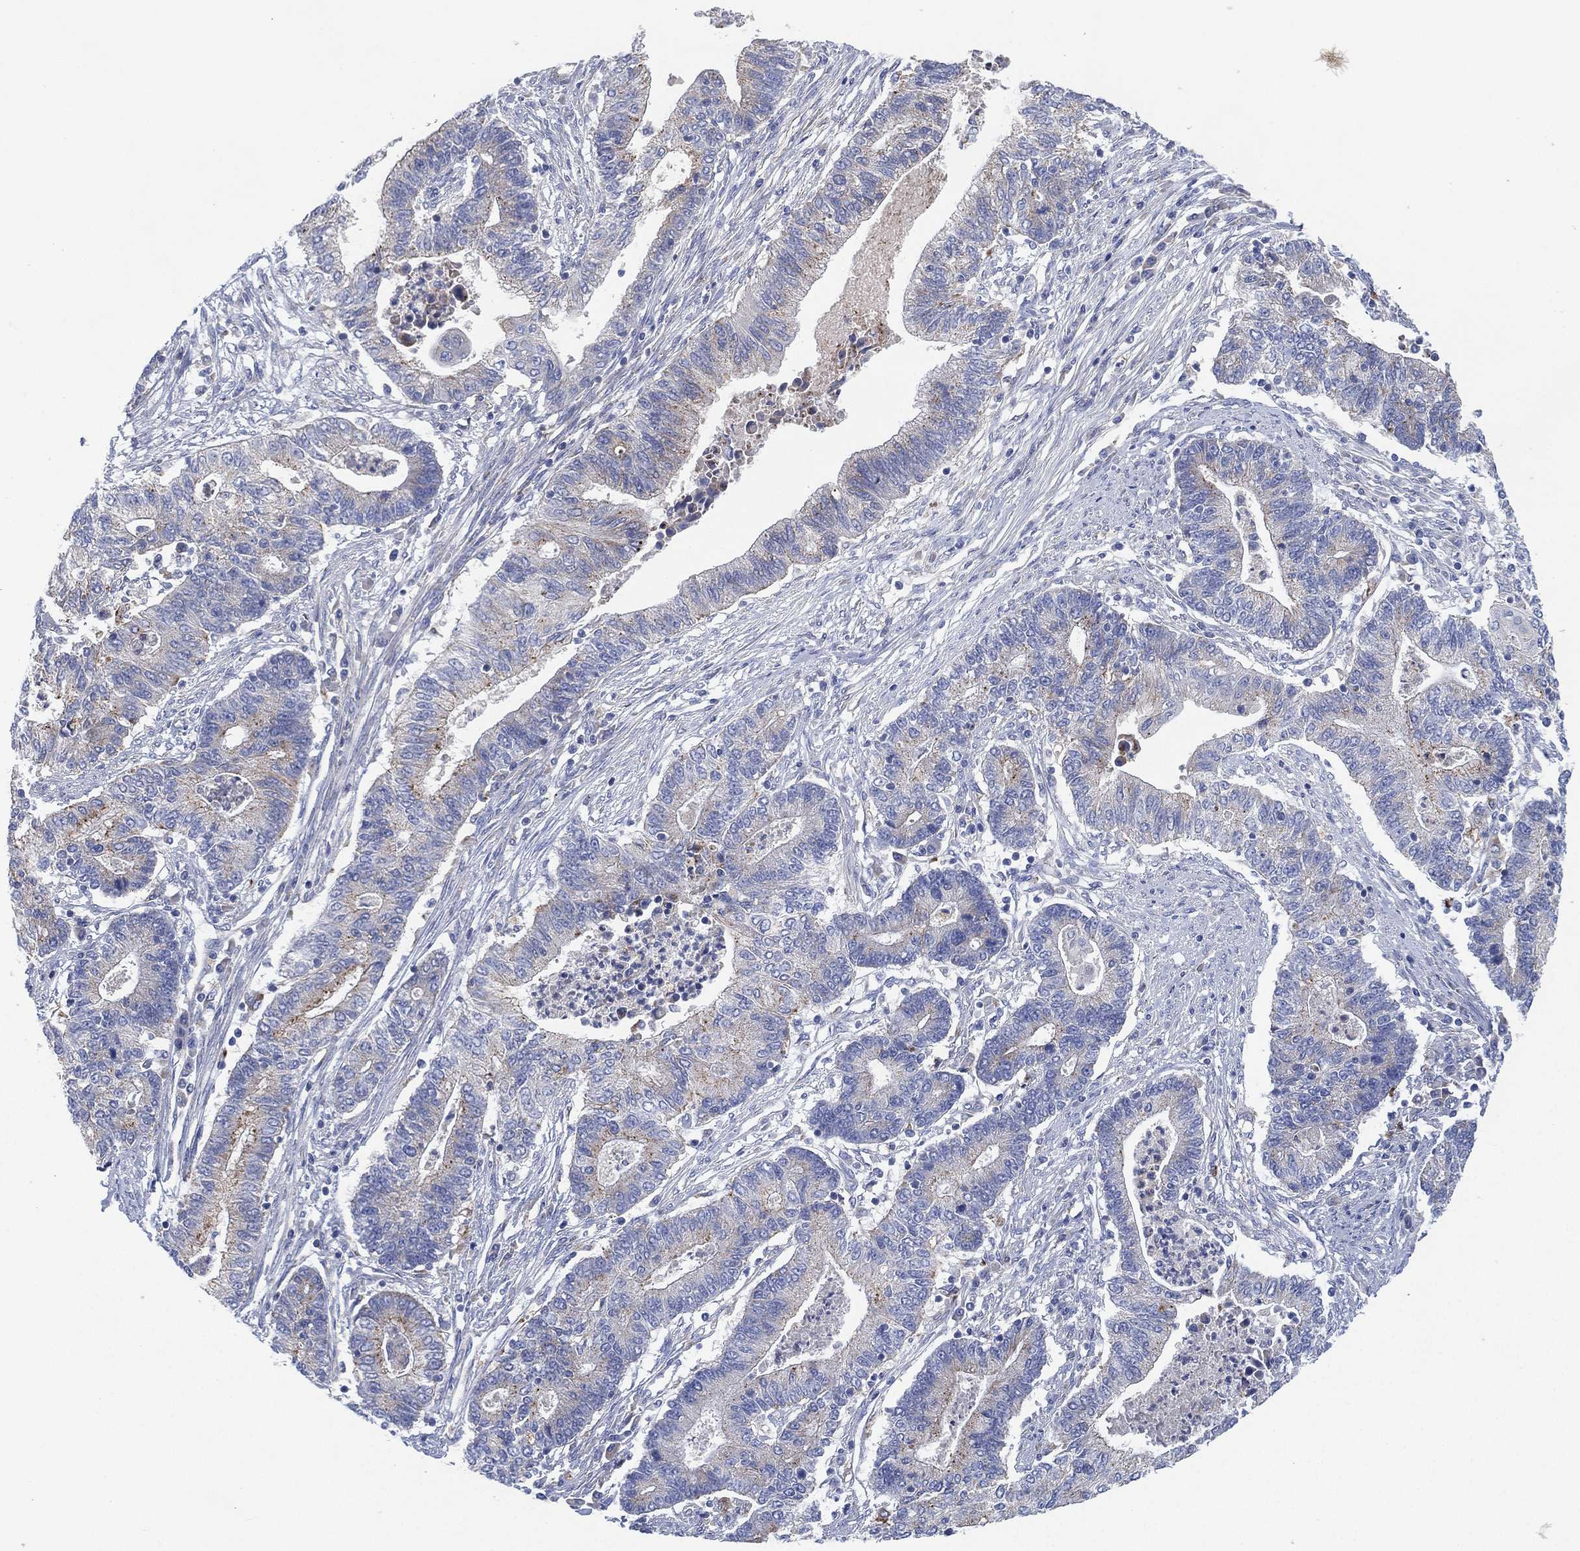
{"staining": {"intensity": "negative", "quantity": "none", "location": "none"}, "tissue": "endometrial cancer", "cell_type": "Tumor cells", "image_type": "cancer", "snomed": [{"axis": "morphology", "description": "Adenocarcinoma, NOS"}, {"axis": "topography", "description": "Uterus"}, {"axis": "topography", "description": "Endometrium"}], "caption": "Tumor cells are negative for protein expression in human endometrial cancer (adenocarcinoma). (Stains: DAB (3,3'-diaminobenzidine) IHC with hematoxylin counter stain, Microscopy: brightfield microscopy at high magnification).", "gene": "GALNS", "patient": {"sex": "female", "age": 54}}